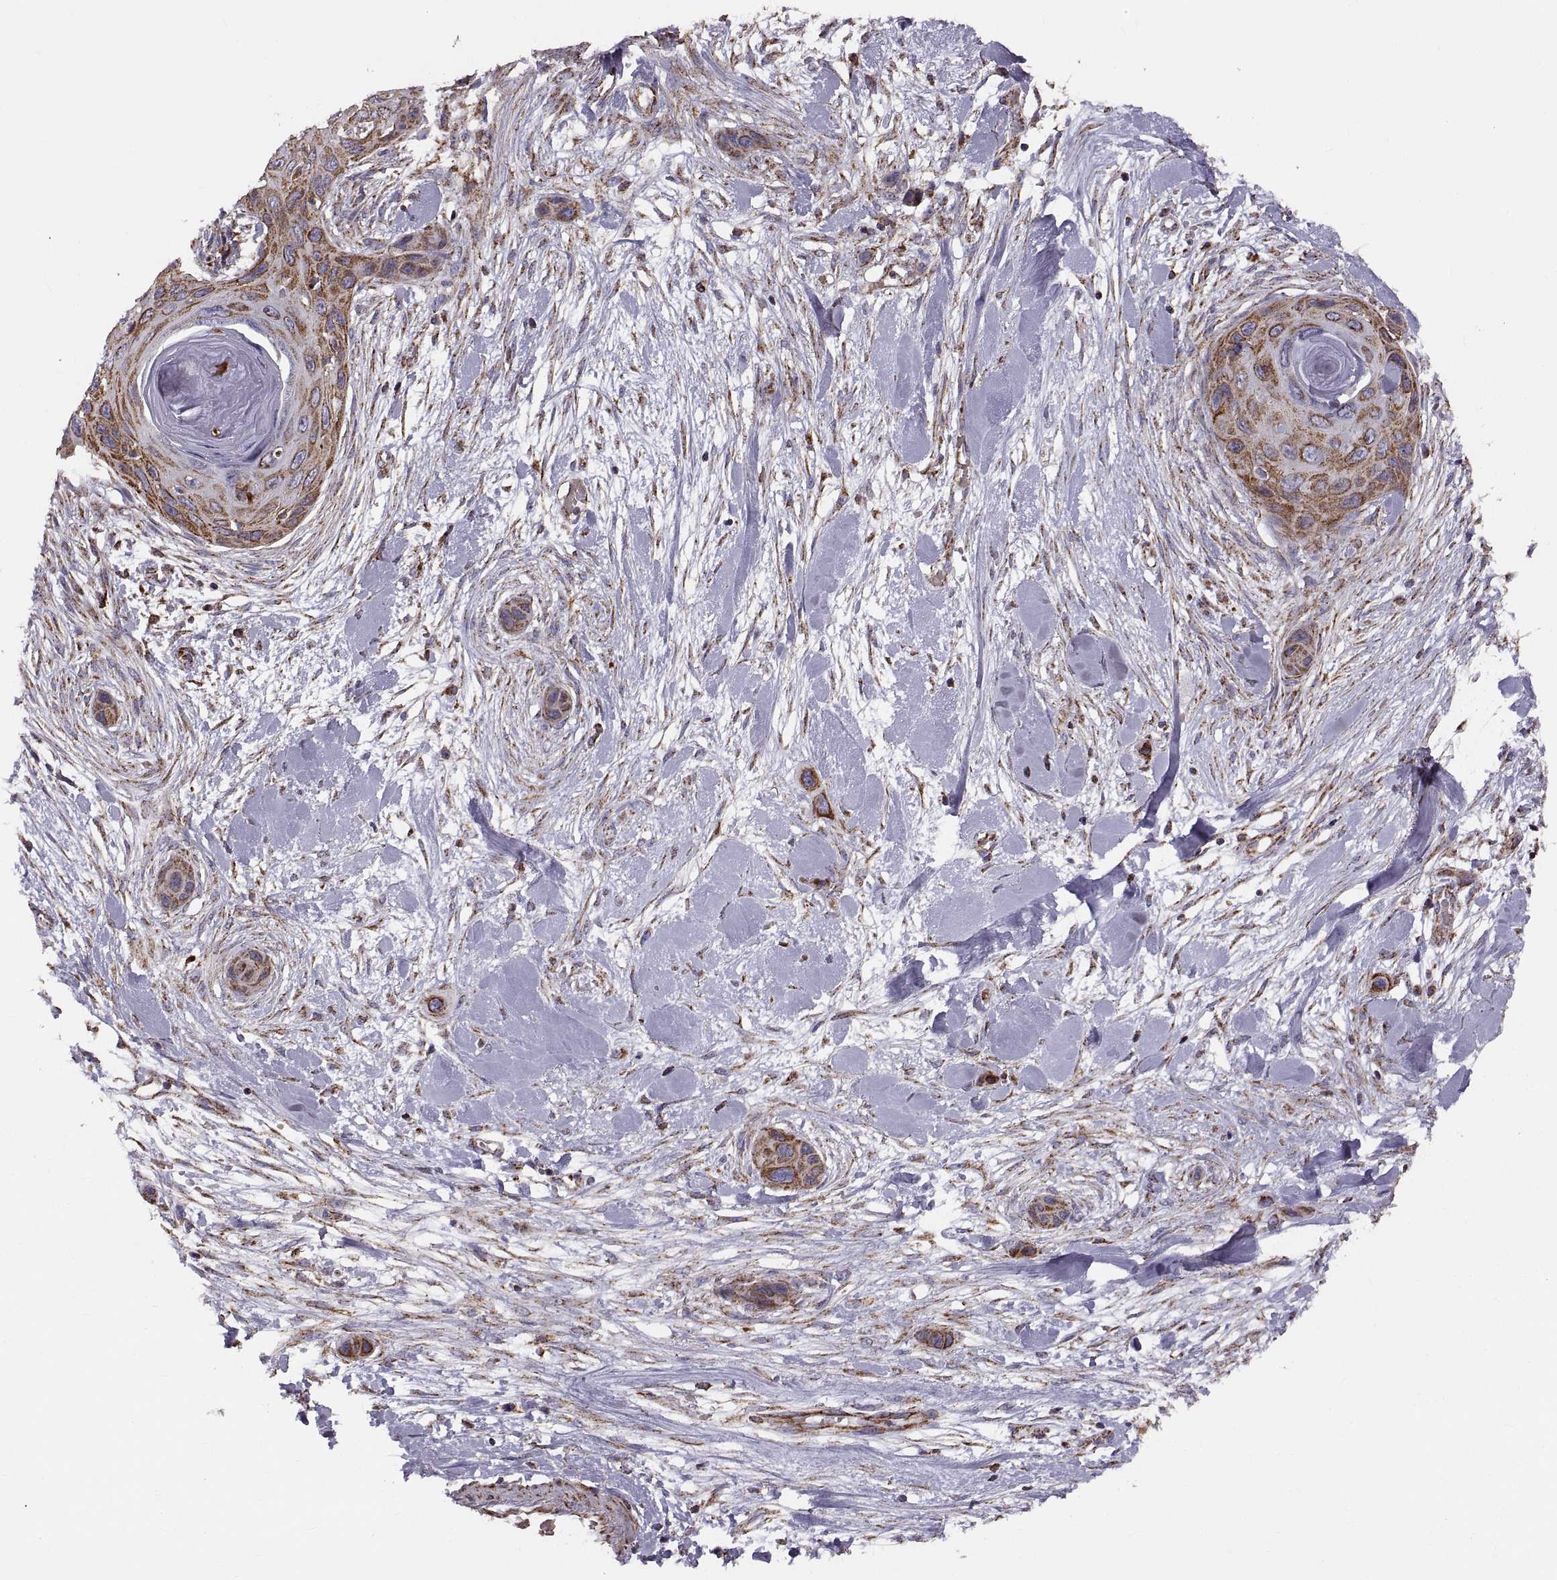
{"staining": {"intensity": "strong", "quantity": ">75%", "location": "cytoplasmic/membranous"}, "tissue": "skin cancer", "cell_type": "Tumor cells", "image_type": "cancer", "snomed": [{"axis": "morphology", "description": "Squamous cell carcinoma, NOS"}, {"axis": "topography", "description": "Skin"}], "caption": "An IHC micrograph of neoplastic tissue is shown. Protein staining in brown highlights strong cytoplasmic/membranous positivity in skin cancer (squamous cell carcinoma) within tumor cells.", "gene": "ARSD", "patient": {"sex": "male", "age": 82}}